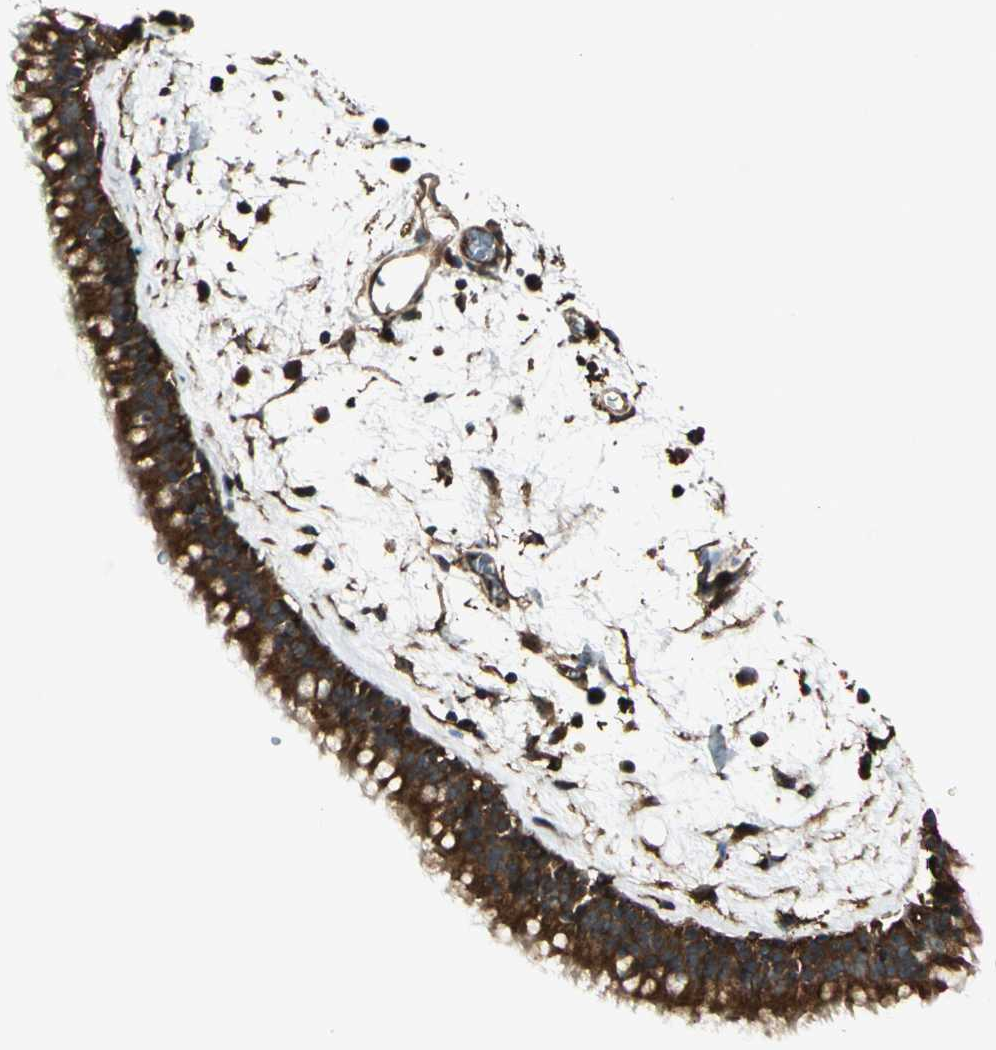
{"staining": {"intensity": "strong", "quantity": ">75%", "location": "cytoplasmic/membranous"}, "tissue": "nasopharynx", "cell_type": "Respiratory epithelial cells", "image_type": "normal", "snomed": [{"axis": "morphology", "description": "Normal tissue, NOS"}, {"axis": "morphology", "description": "Inflammation, NOS"}, {"axis": "topography", "description": "Nasopharynx"}], "caption": "Strong cytoplasmic/membranous expression for a protein is appreciated in approximately >75% of respiratory epithelial cells of benign nasopharynx using immunohistochemistry (IHC).", "gene": "FKBP15", "patient": {"sex": "male", "age": 48}}